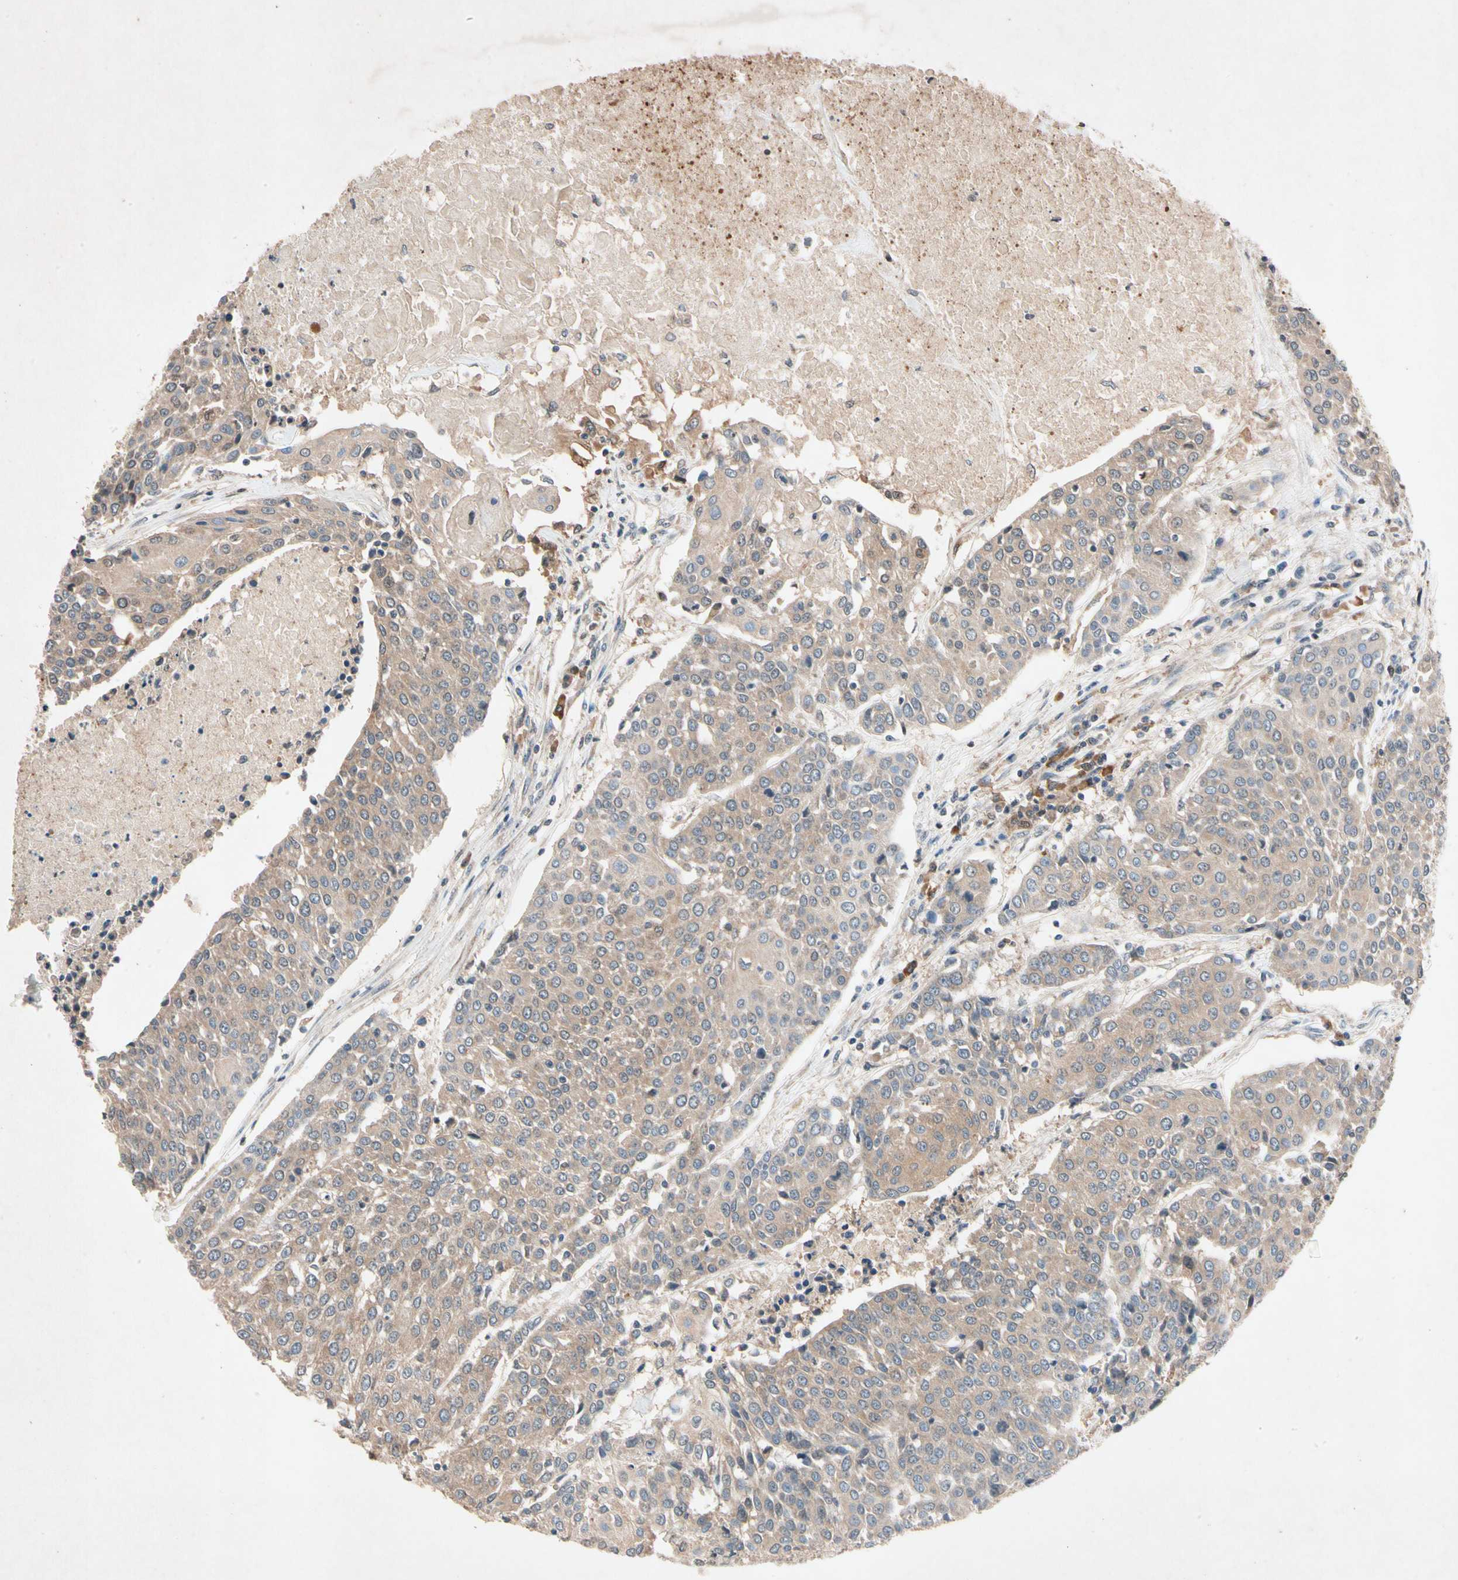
{"staining": {"intensity": "moderate", "quantity": ">75%", "location": "cytoplasmic/membranous"}, "tissue": "urothelial cancer", "cell_type": "Tumor cells", "image_type": "cancer", "snomed": [{"axis": "morphology", "description": "Urothelial carcinoma, High grade"}, {"axis": "topography", "description": "Urinary bladder"}], "caption": "Immunohistochemistry (IHC) of high-grade urothelial carcinoma displays medium levels of moderate cytoplasmic/membranous expression in approximately >75% of tumor cells.", "gene": "PRDX4", "patient": {"sex": "female", "age": 85}}